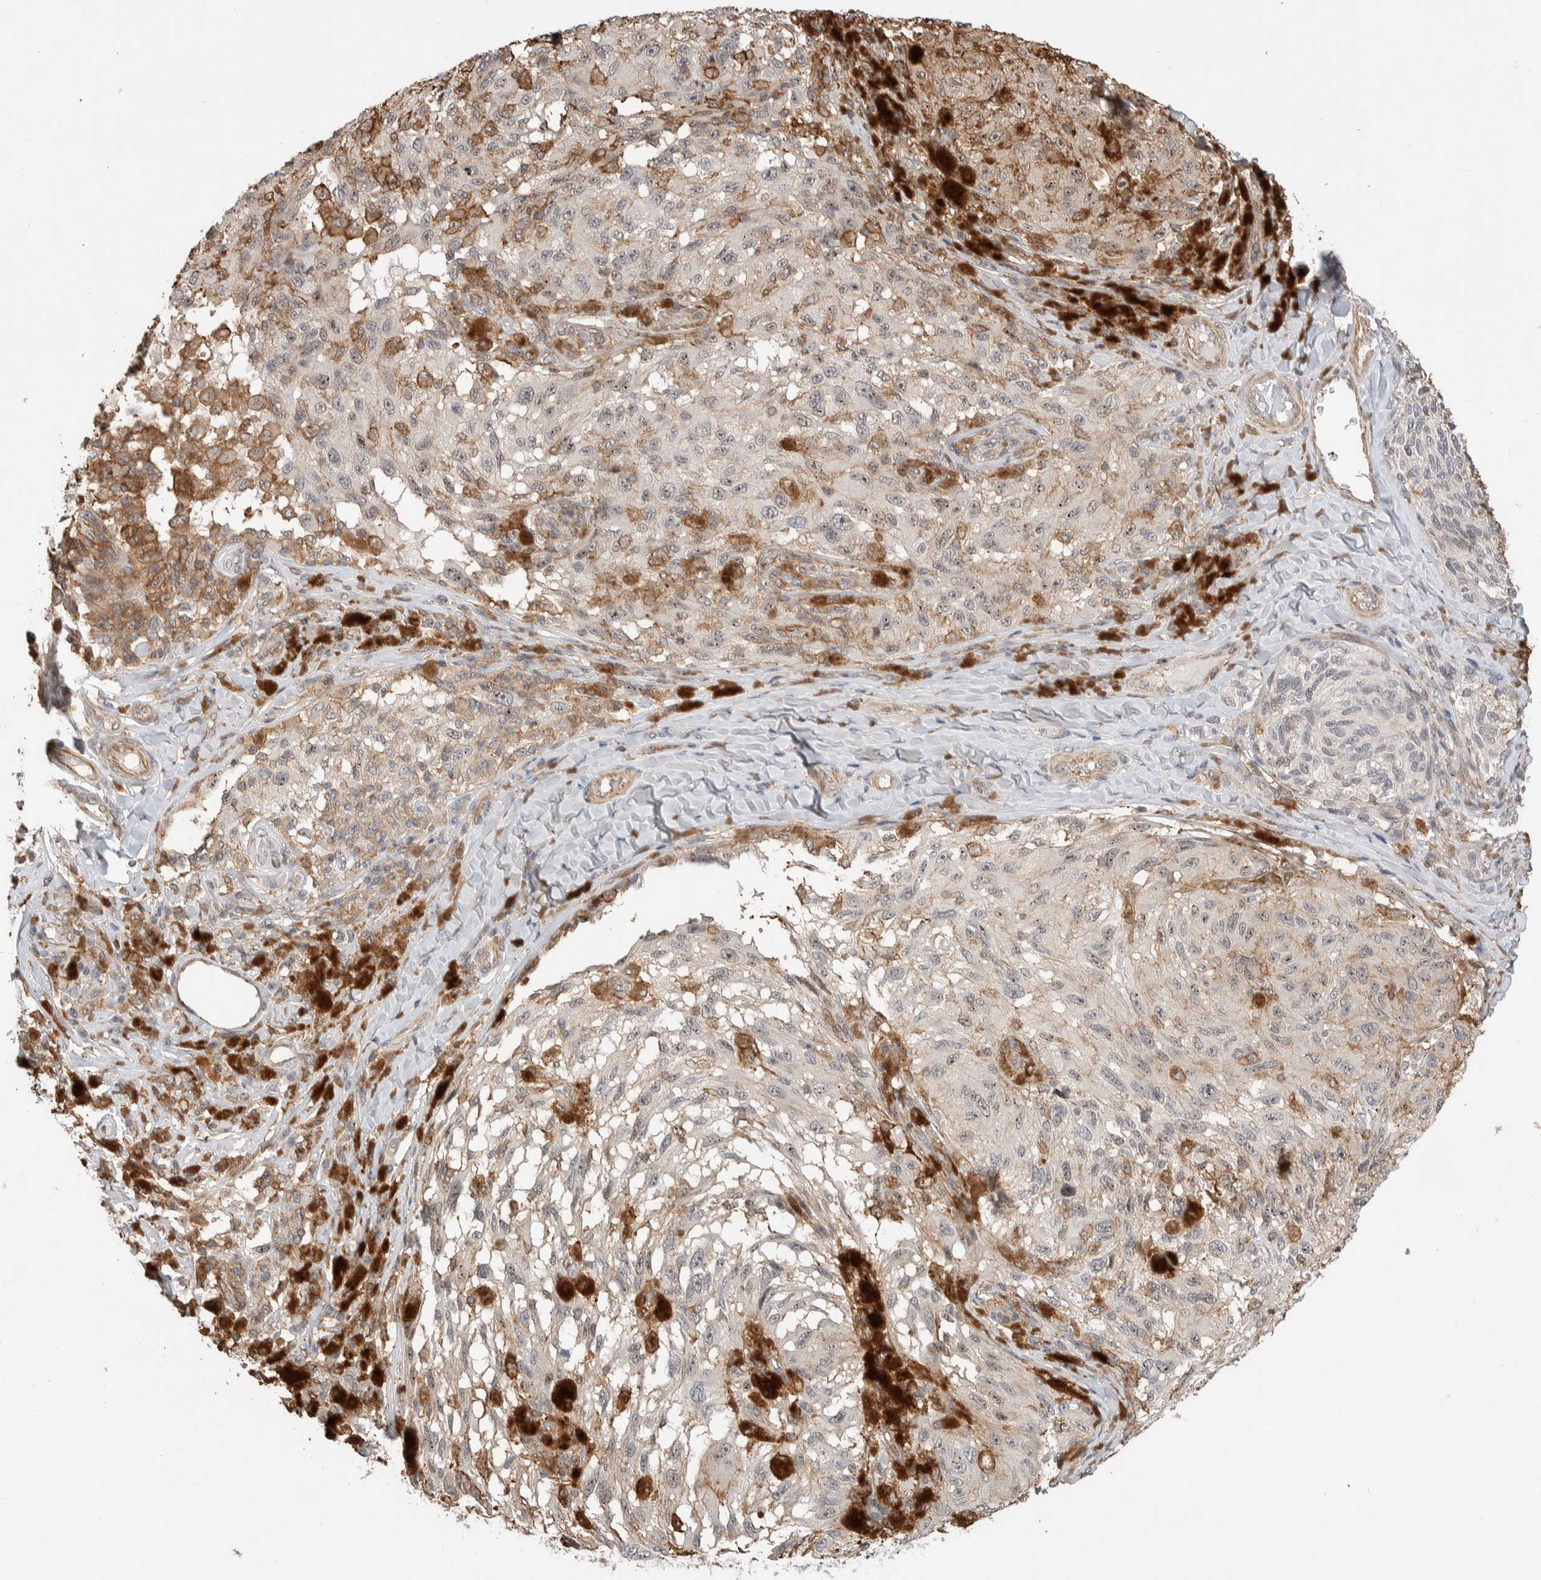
{"staining": {"intensity": "weak", "quantity": ">75%", "location": "cytoplasmic/membranous"}, "tissue": "melanoma", "cell_type": "Tumor cells", "image_type": "cancer", "snomed": [{"axis": "morphology", "description": "Malignant melanoma, NOS"}, {"axis": "topography", "description": "Skin"}], "caption": "Immunohistochemical staining of melanoma demonstrates weak cytoplasmic/membranous protein staining in about >75% of tumor cells.", "gene": "ZNF704", "patient": {"sex": "female", "age": 73}}